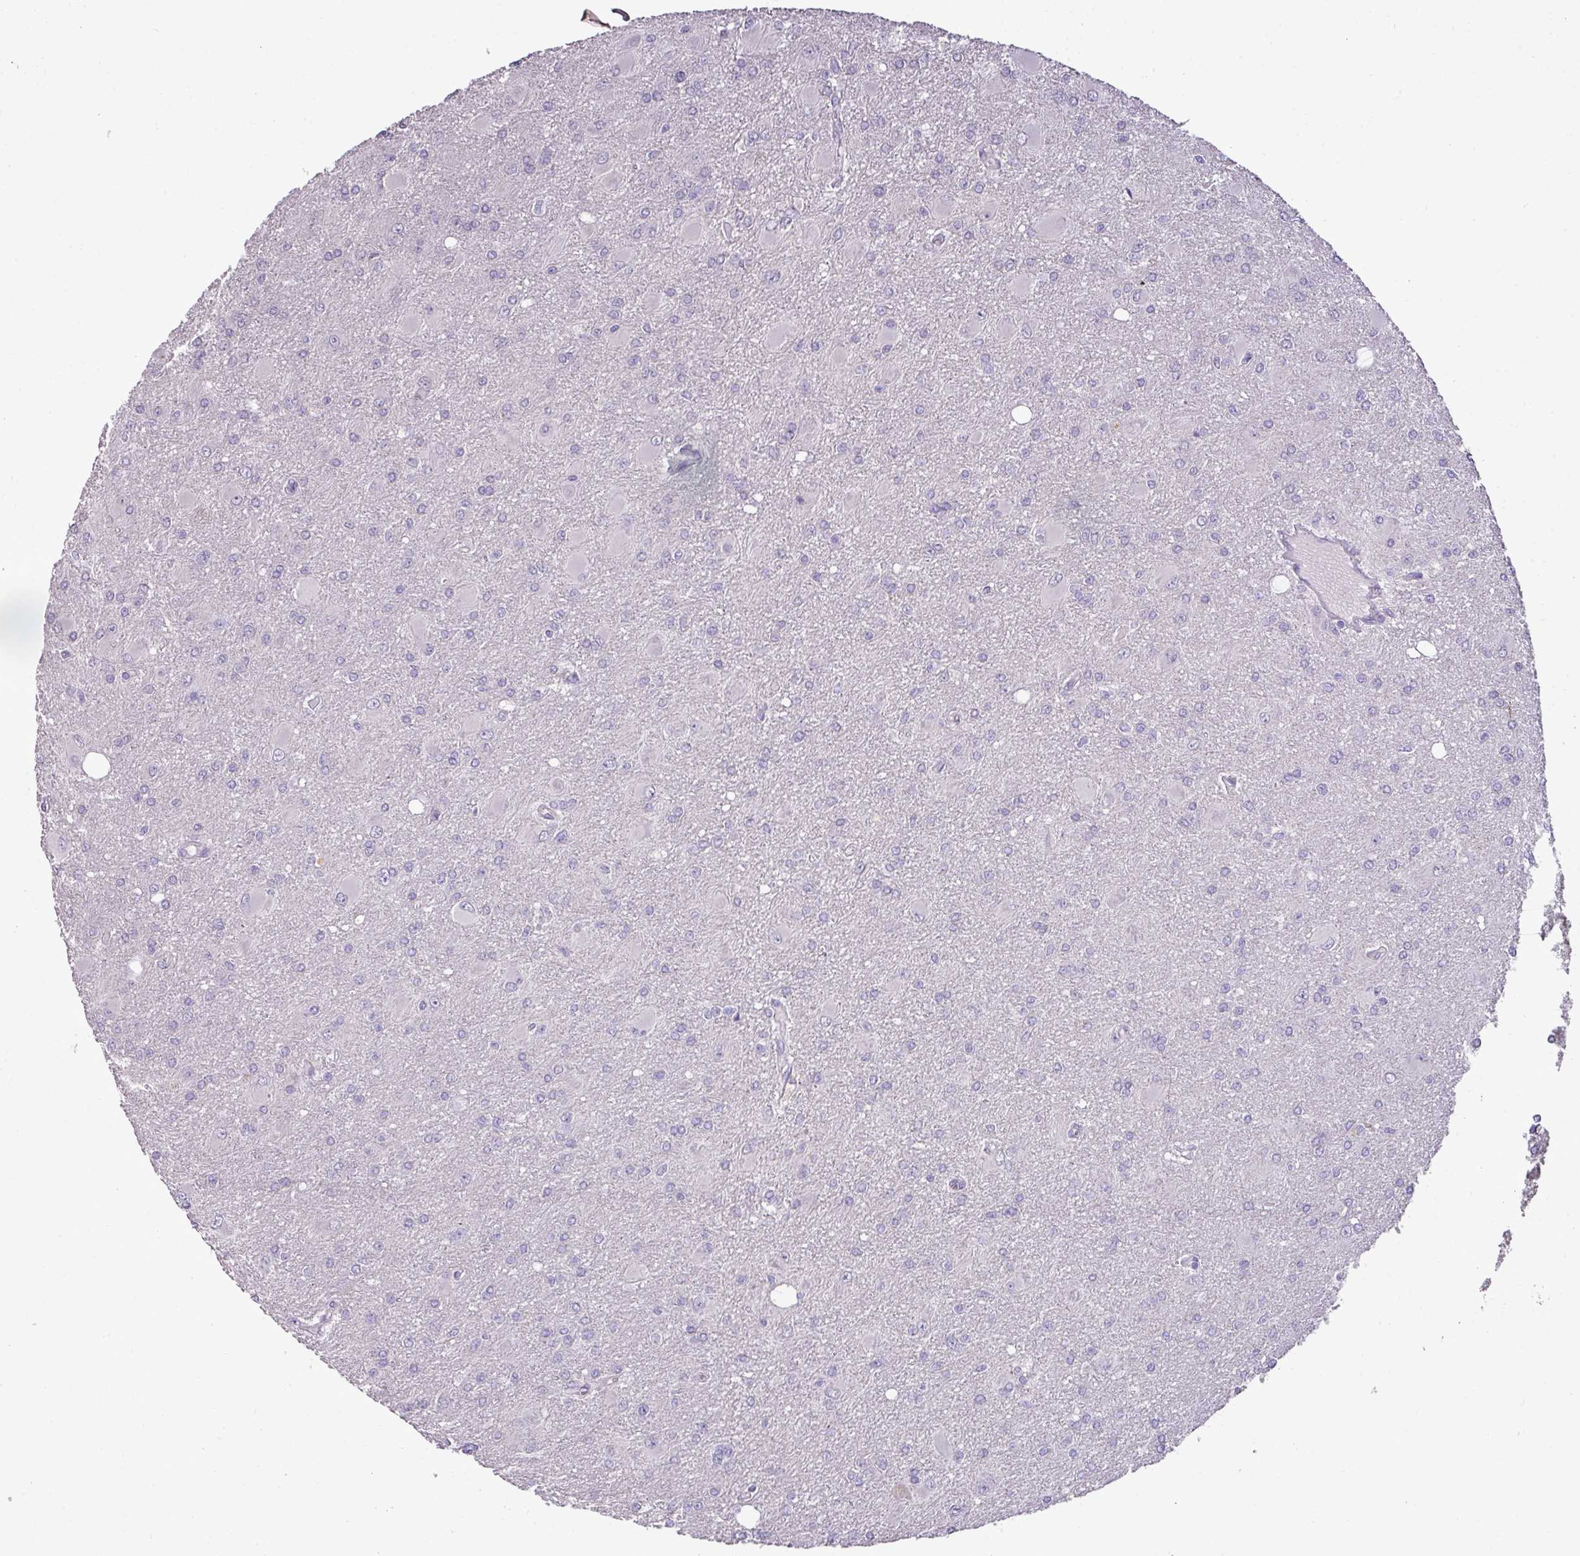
{"staining": {"intensity": "negative", "quantity": "none", "location": "none"}, "tissue": "glioma", "cell_type": "Tumor cells", "image_type": "cancer", "snomed": [{"axis": "morphology", "description": "Glioma, malignant, High grade"}, {"axis": "topography", "description": "Brain"}], "caption": "Tumor cells are negative for brown protein staining in high-grade glioma (malignant).", "gene": "BRINP2", "patient": {"sex": "male", "age": 67}}